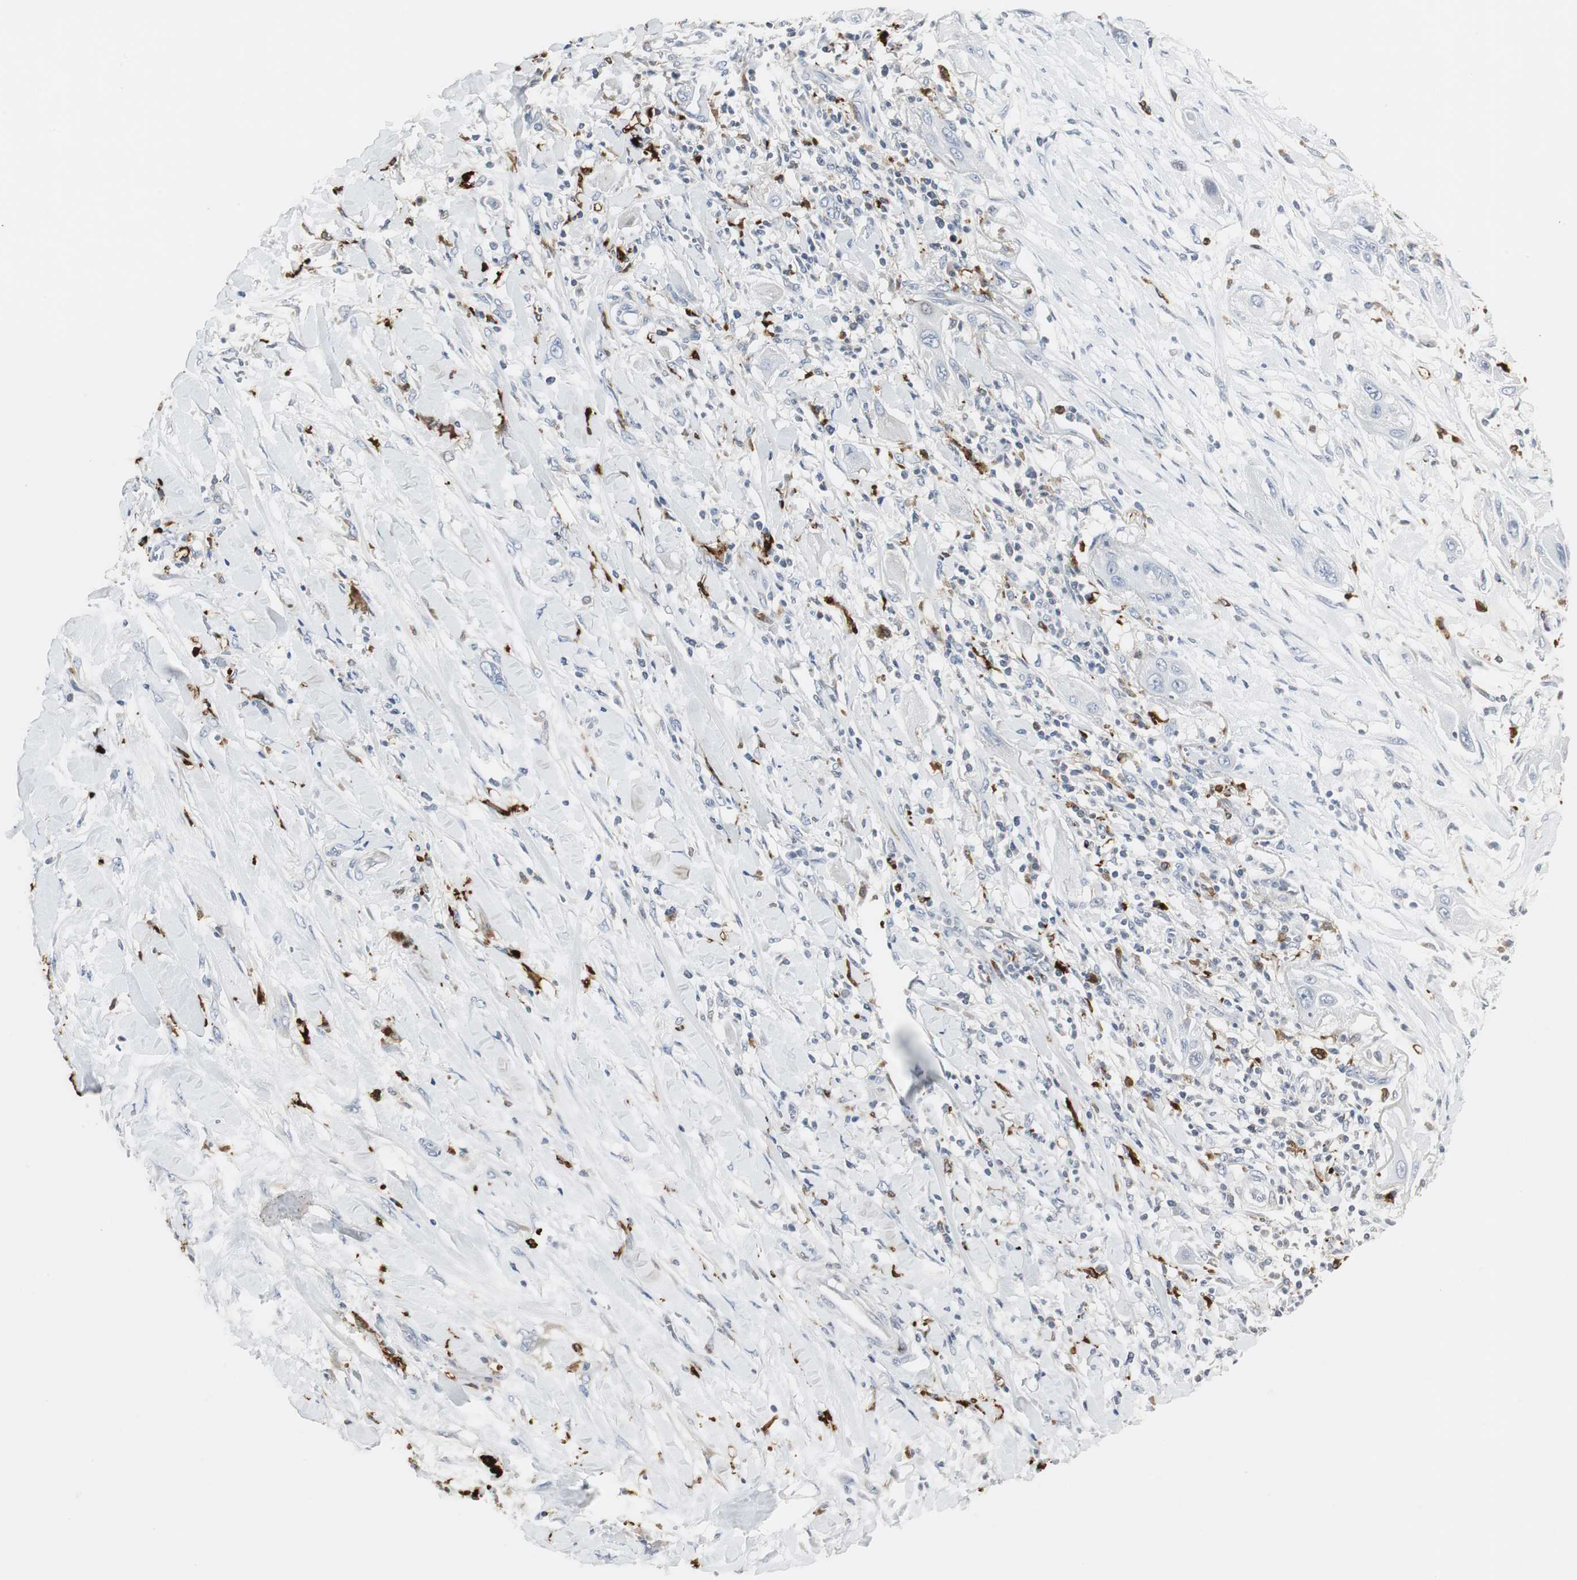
{"staining": {"intensity": "negative", "quantity": "none", "location": "none"}, "tissue": "lung cancer", "cell_type": "Tumor cells", "image_type": "cancer", "snomed": [{"axis": "morphology", "description": "Squamous cell carcinoma, NOS"}, {"axis": "topography", "description": "Lung"}], "caption": "DAB (3,3'-diaminobenzidine) immunohistochemical staining of human lung cancer (squamous cell carcinoma) shows no significant positivity in tumor cells. (Immunohistochemistry (ihc), brightfield microscopy, high magnification).", "gene": "PI15", "patient": {"sex": "female", "age": 47}}